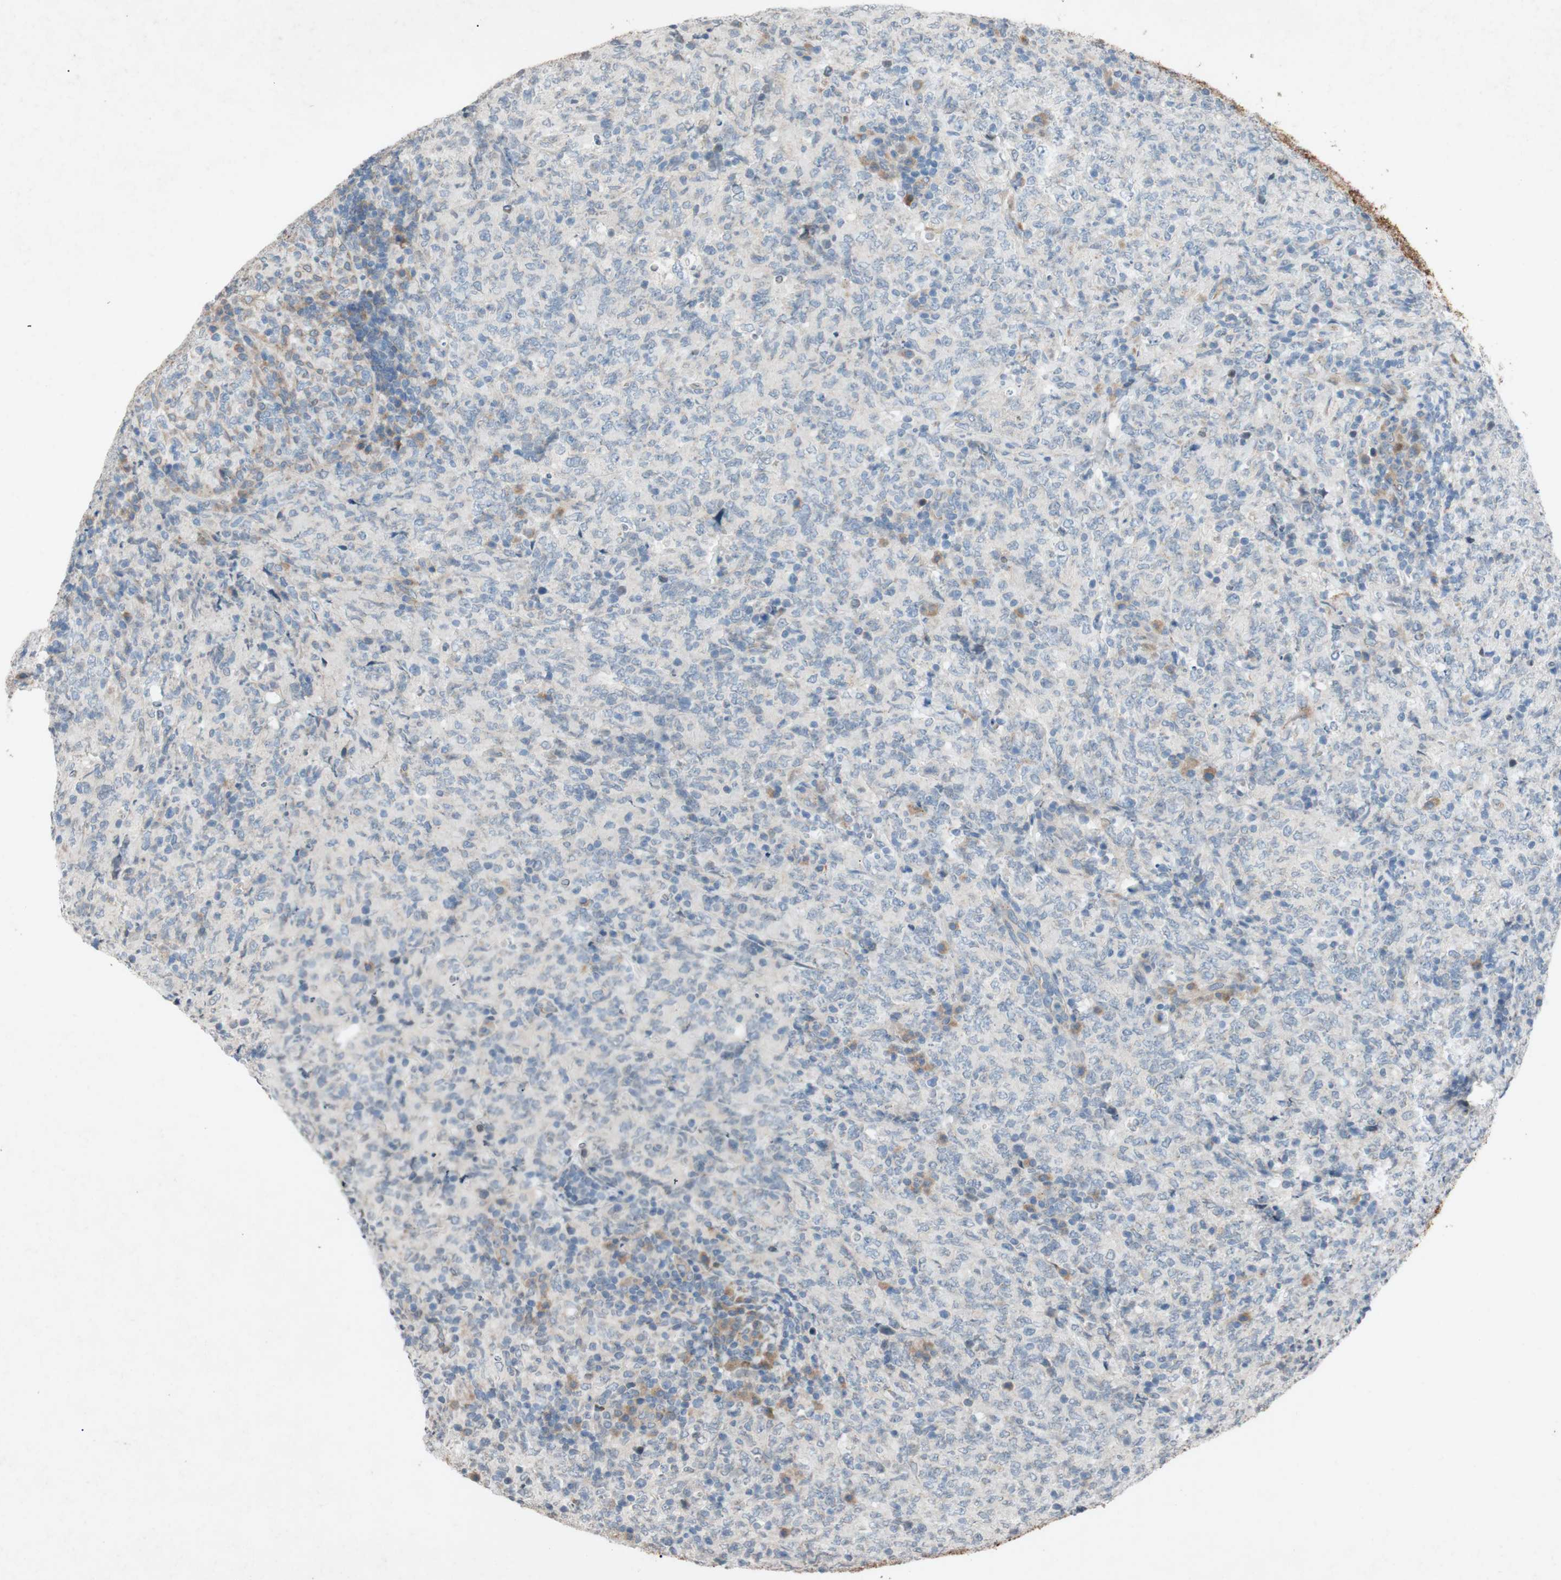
{"staining": {"intensity": "negative", "quantity": "none", "location": "none"}, "tissue": "lymphoma", "cell_type": "Tumor cells", "image_type": "cancer", "snomed": [{"axis": "morphology", "description": "Malignant lymphoma, non-Hodgkin's type, High grade"}, {"axis": "topography", "description": "Tonsil"}], "caption": "Tumor cells show no significant expression in high-grade malignant lymphoma, non-Hodgkin's type.", "gene": "ADD2", "patient": {"sex": "female", "age": 36}}